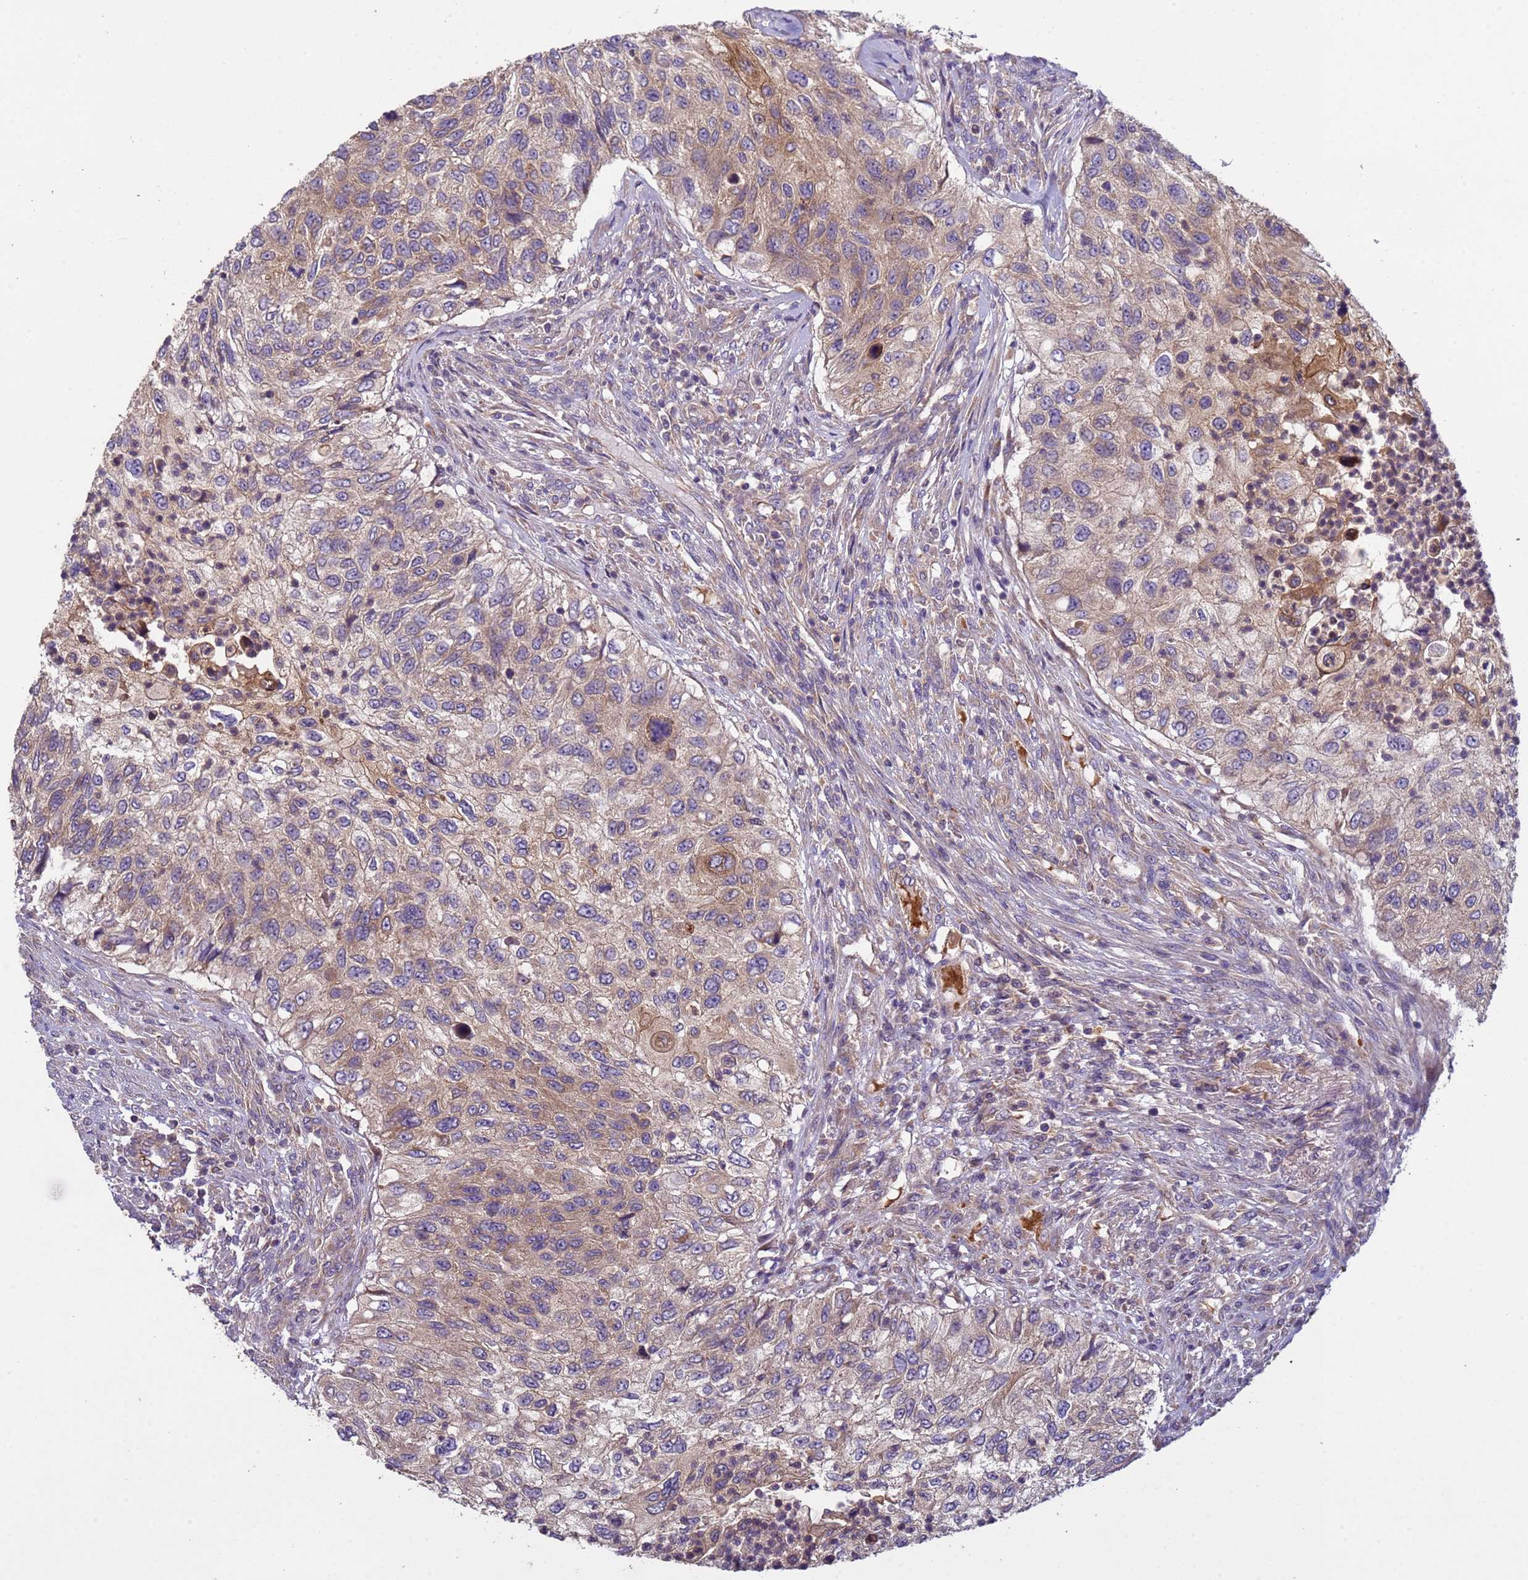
{"staining": {"intensity": "weak", "quantity": ">75%", "location": "cytoplasmic/membranous"}, "tissue": "urothelial cancer", "cell_type": "Tumor cells", "image_type": "cancer", "snomed": [{"axis": "morphology", "description": "Urothelial carcinoma, High grade"}, {"axis": "topography", "description": "Urinary bladder"}], "caption": "High-grade urothelial carcinoma stained with a protein marker exhibits weak staining in tumor cells.", "gene": "RAB10", "patient": {"sex": "female", "age": 60}}